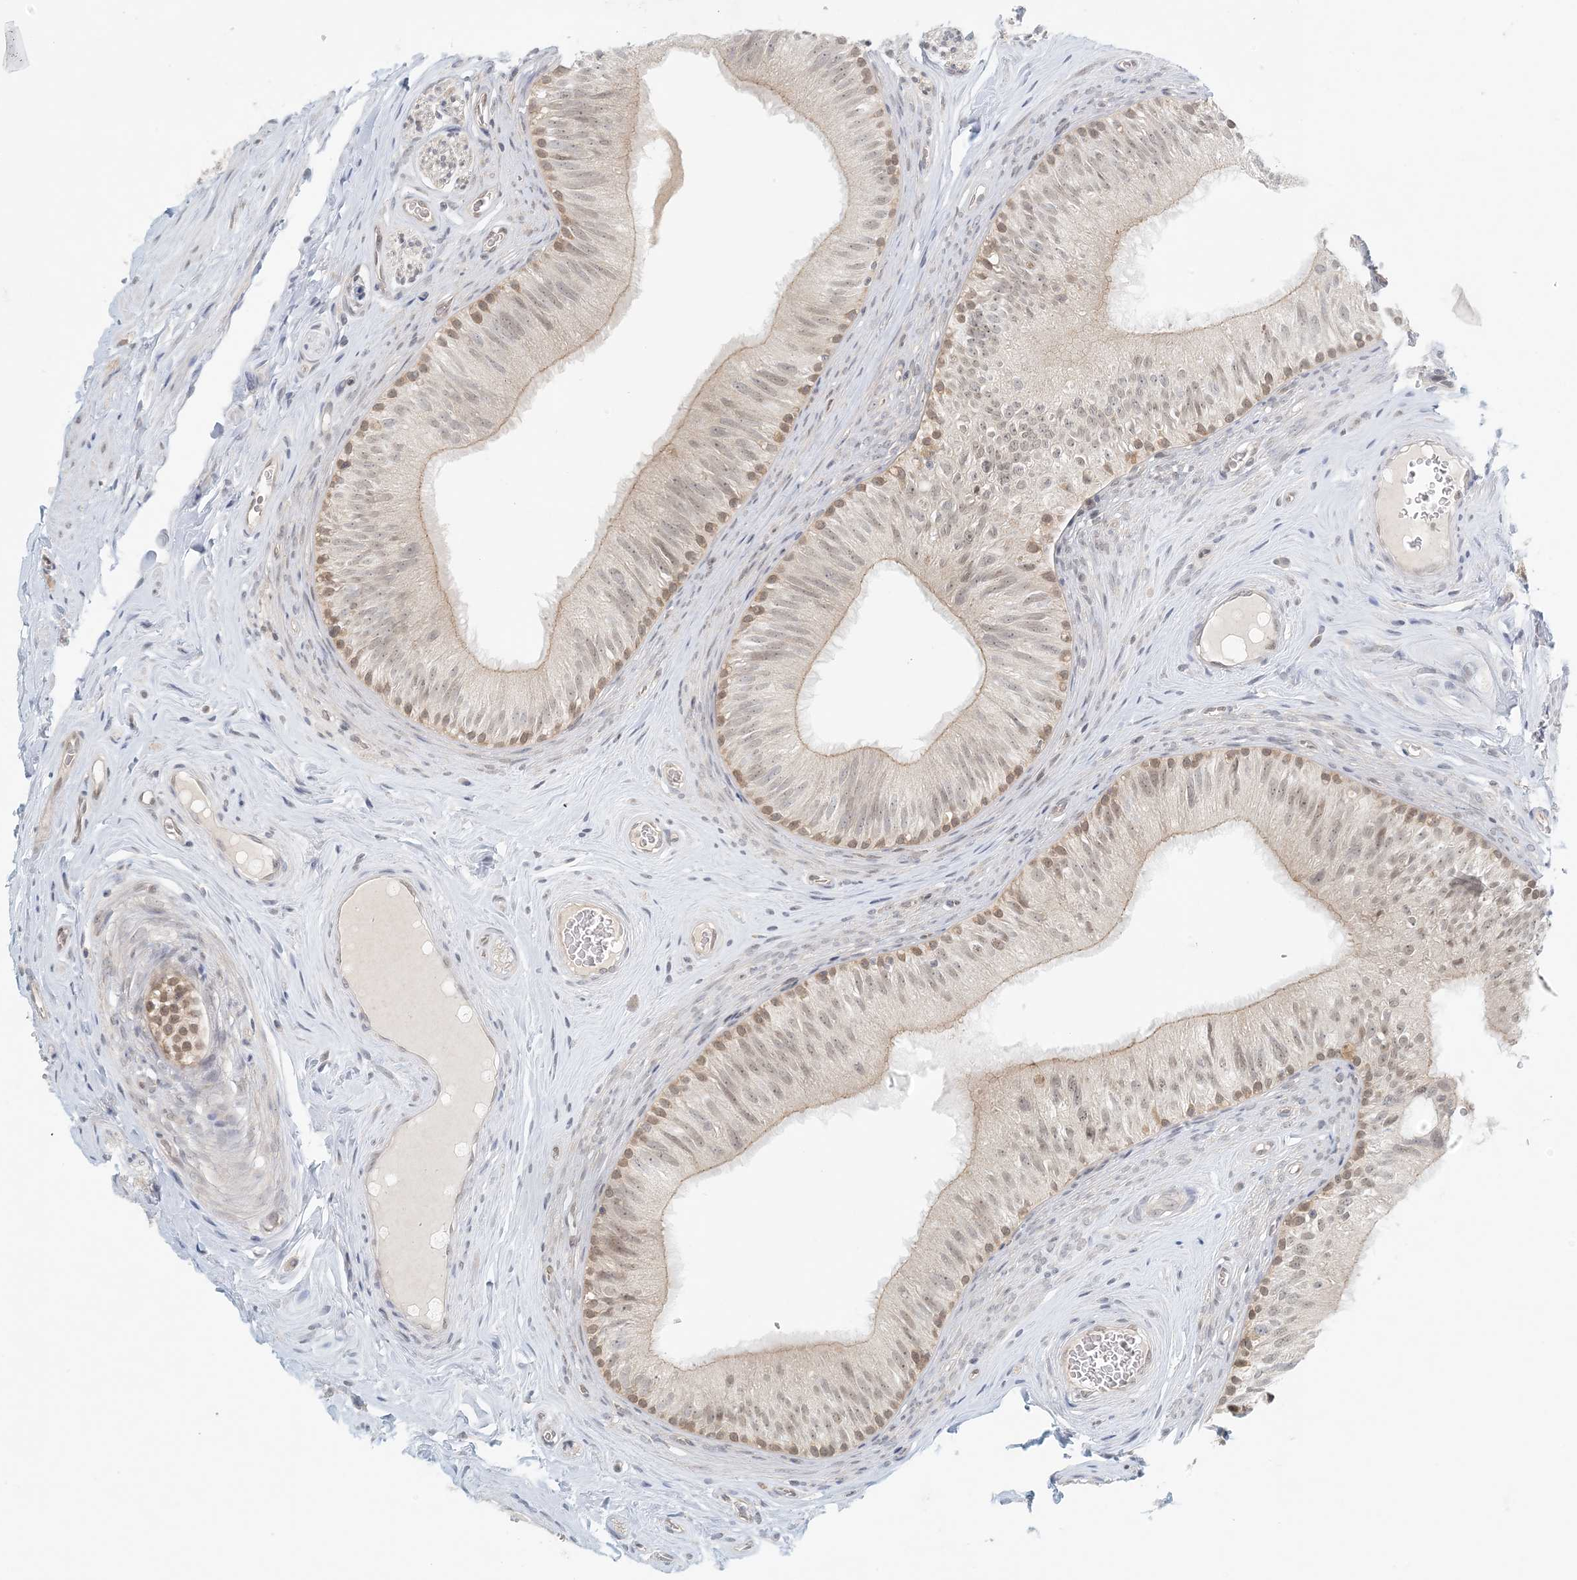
{"staining": {"intensity": "moderate", "quantity": "<25%", "location": "cytoplasmic/membranous,nuclear"}, "tissue": "epididymis", "cell_type": "Glandular cells", "image_type": "normal", "snomed": [{"axis": "morphology", "description": "Normal tissue, NOS"}, {"axis": "topography", "description": "Epididymis"}], "caption": "Moderate cytoplasmic/membranous,nuclear positivity for a protein is present in about <25% of glandular cells of benign epididymis using IHC.", "gene": "OBI1", "patient": {"sex": "male", "age": 46}}